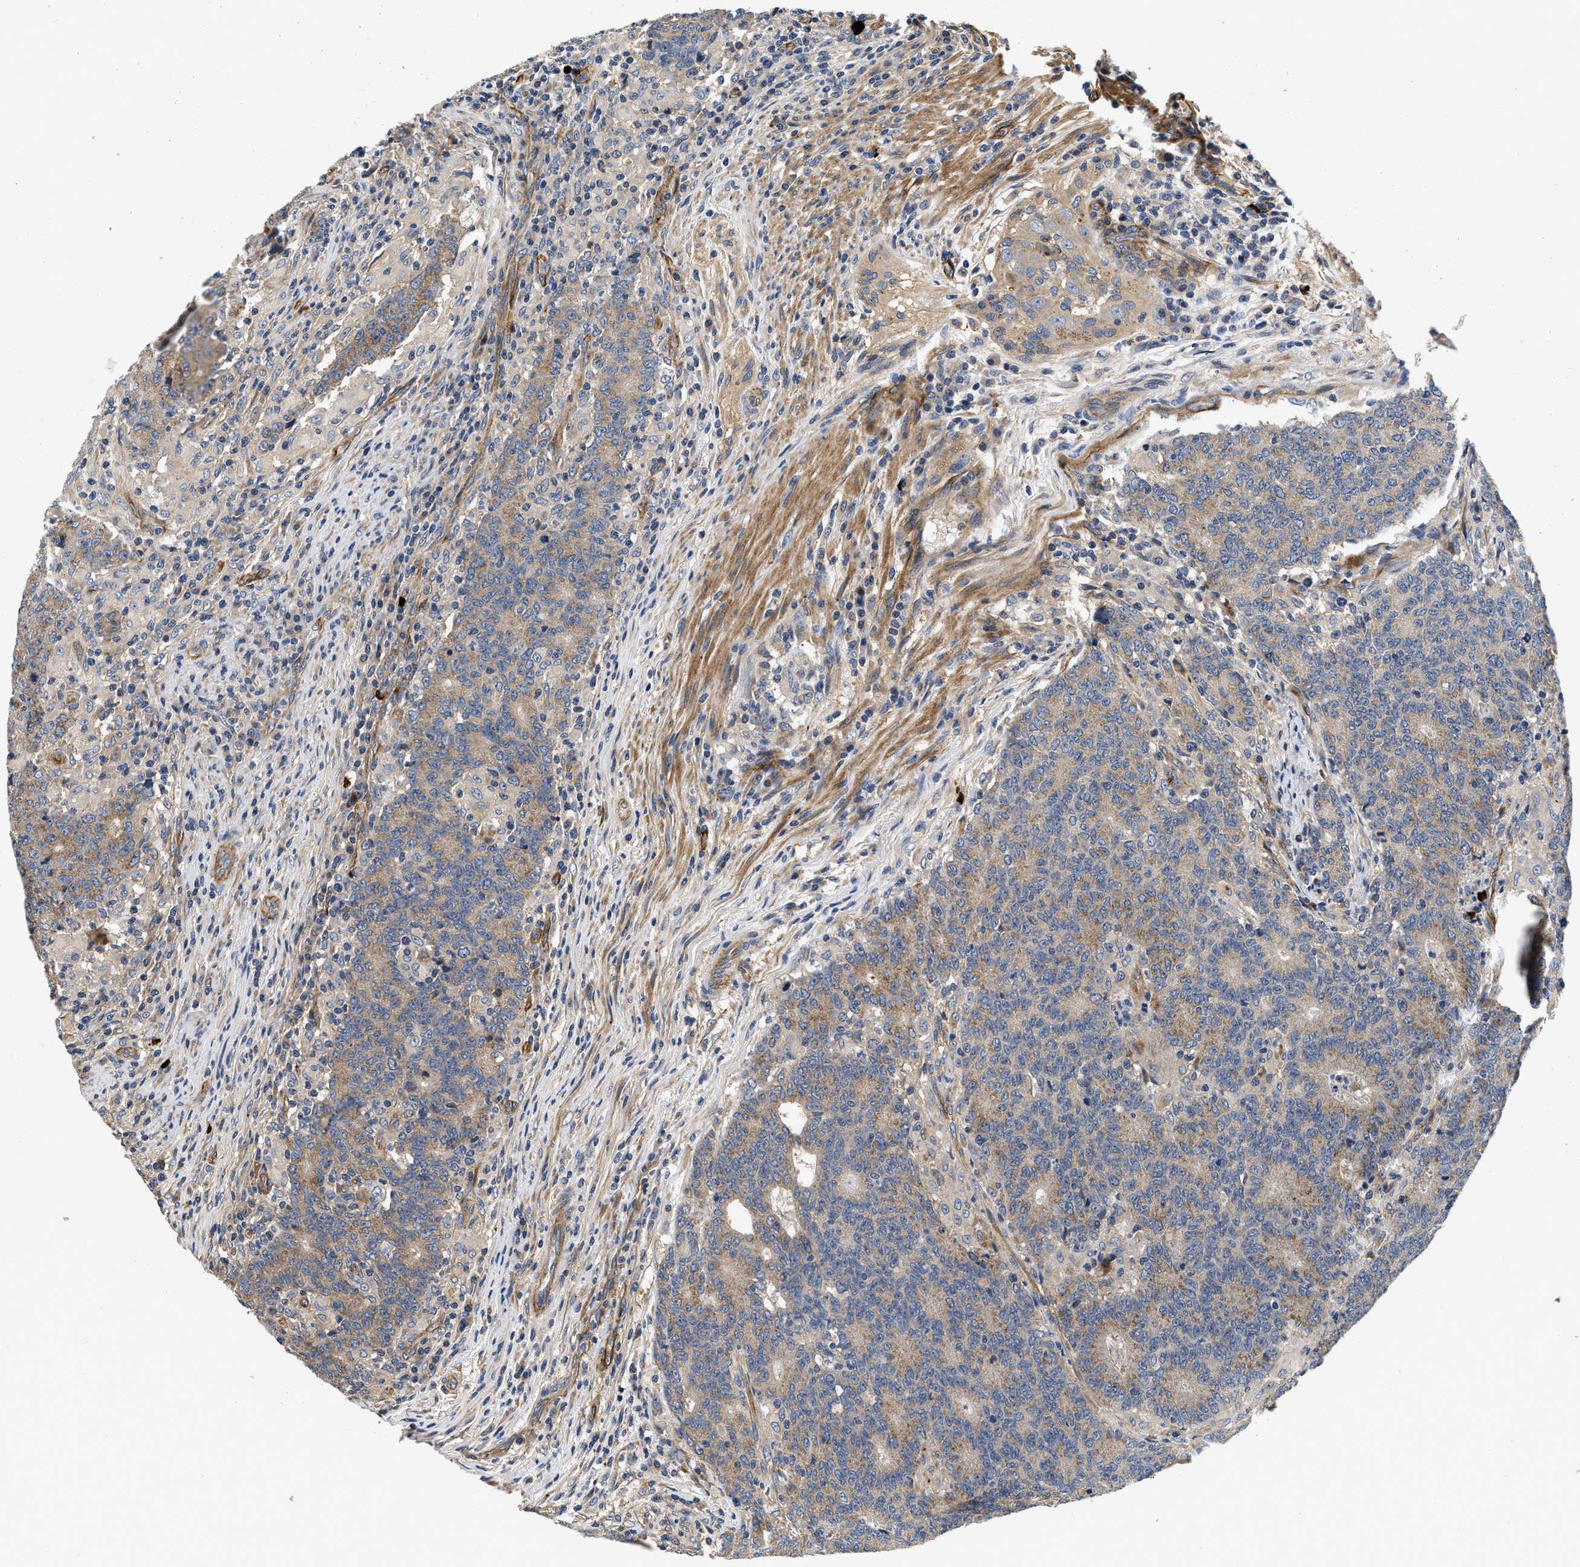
{"staining": {"intensity": "moderate", "quantity": ">75%", "location": "cytoplasmic/membranous"}, "tissue": "colorectal cancer", "cell_type": "Tumor cells", "image_type": "cancer", "snomed": [{"axis": "morphology", "description": "Normal tissue, NOS"}, {"axis": "morphology", "description": "Adenocarcinoma, NOS"}, {"axis": "topography", "description": "Colon"}], "caption": "Immunohistochemical staining of human colorectal cancer (adenocarcinoma) displays medium levels of moderate cytoplasmic/membranous protein staining in approximately >75% of tumor cells.", "gene": "NME6", "patient": {"sex": "female", "age": 75}}